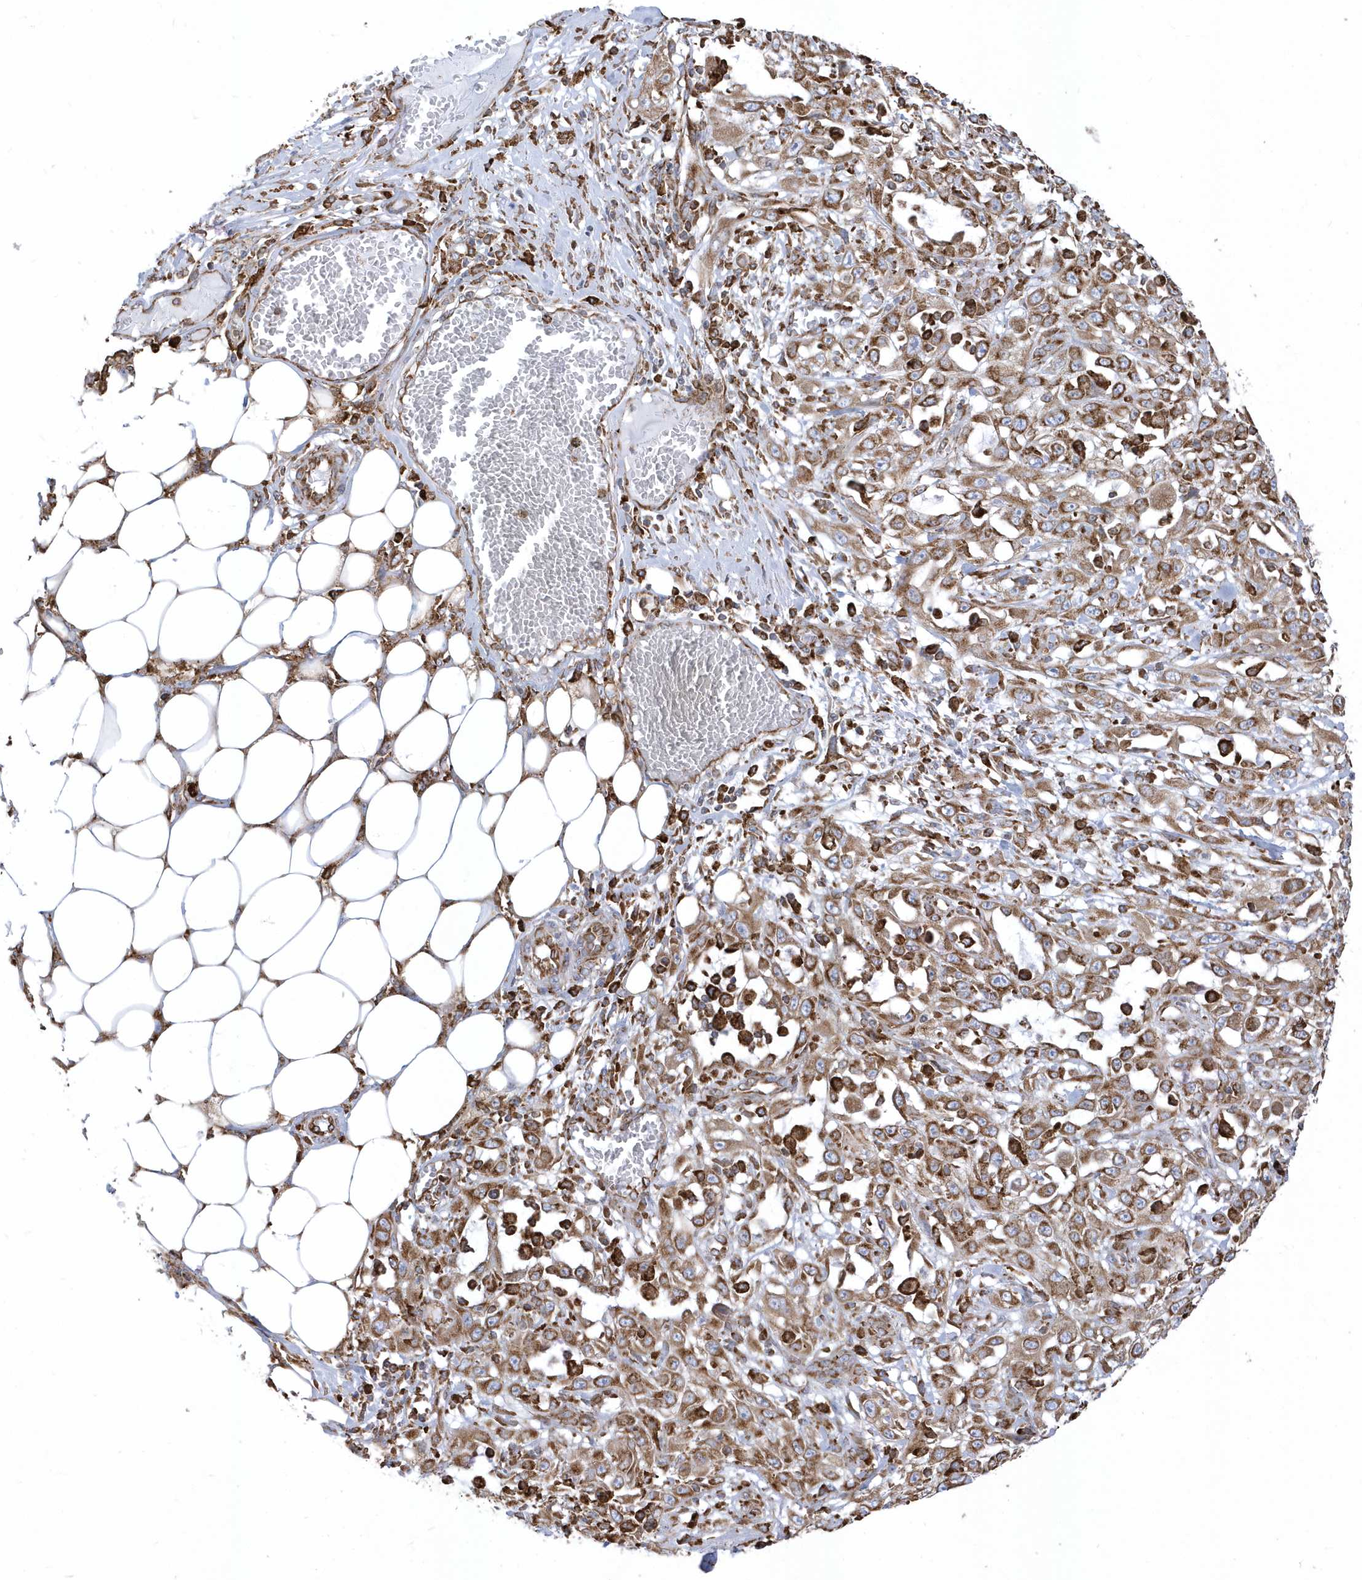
{"staining": {"intensity": "moderate", "quantity": ">75%", "location": "cytoplasmic/membranous"}, "tissue": "skin cancer", "cell_type": "Tumor cells", "image_type": "cancer", "snomed": [{"axis": "morphology", "description": "Squamous cell carcinoma, NOS"}, {"axis": "morphology", "description": "Squamous cell carcinoma, metastatic, NOS"}, {"axis": "topography", "description": "Skin"}, {"axis": "topography", "description": "Lymph node"}], "caption": "Squamous cell carcinoma (skin) was stained to show a protein in brown. There is medium levels of moderate cytoplasmic/membranous positivity in approximately >75% of tumor cells.", "gene": "PDIA6", "patient": {"sex": "male", "age": 75}}